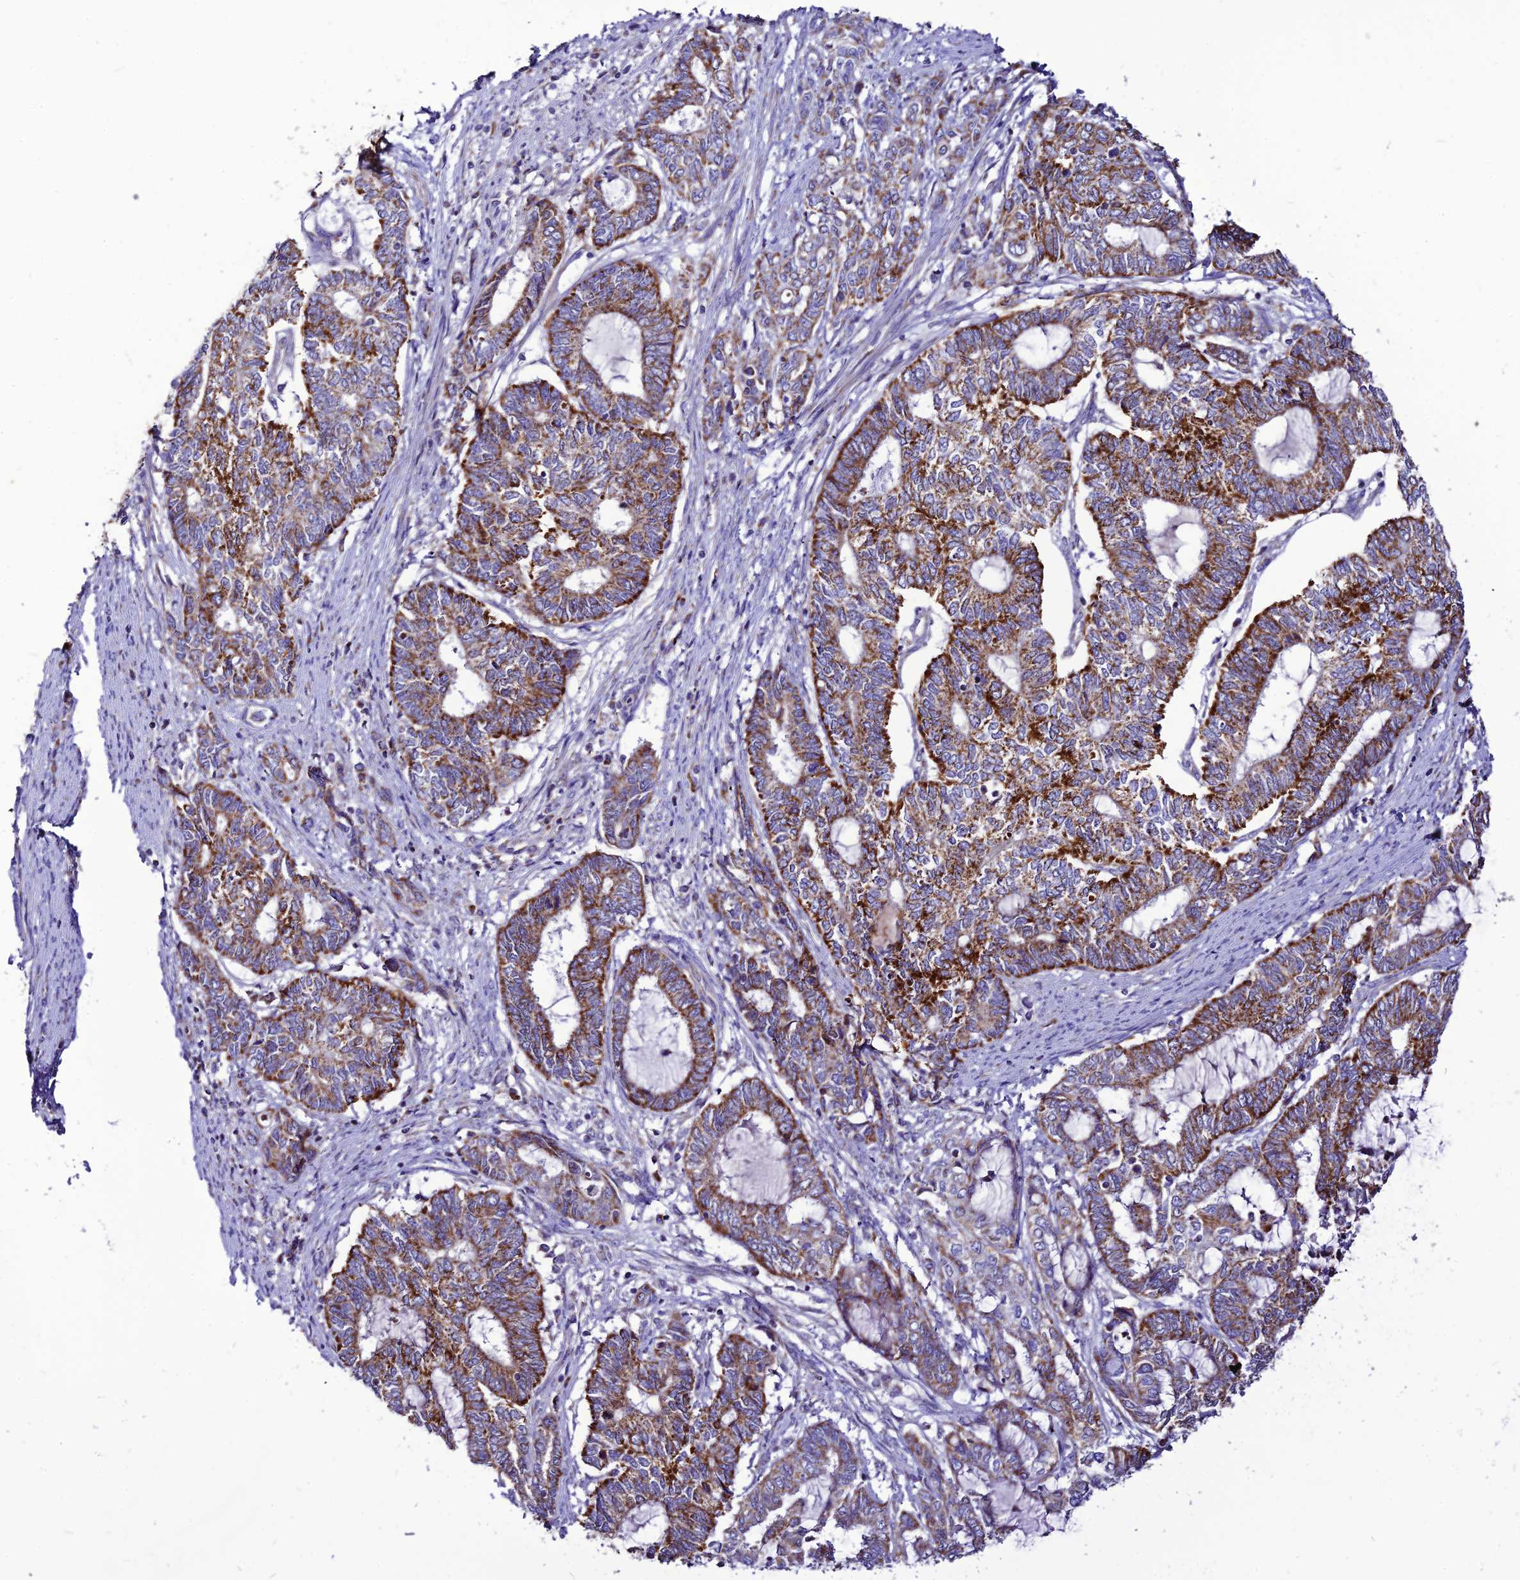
{"staining": {"intensity": "moderate", "quantity": ">75%", "location": "cytoplasmic/membranous"}, "tissue": "endometrial cancer", "cell_type": "Tumor cells", "image_type": "cancer", "snomed": [{"axis": "morphology", "description": "Adenocarcinoma, NOS"}, {"axis": "topography", "description": "Uterus"}, {"axis": "topography", "description": "Endometrium"}], "caption": "Approximately >75% of tumor cells in human adenocarcinoma (endometrial) demonstrate moderate cytoplasmic/membranous protein positivity as visualized by brown immunohistochemical staining.", "gene": "ECI1", "patient": {"sex": "female", "age": 70}}